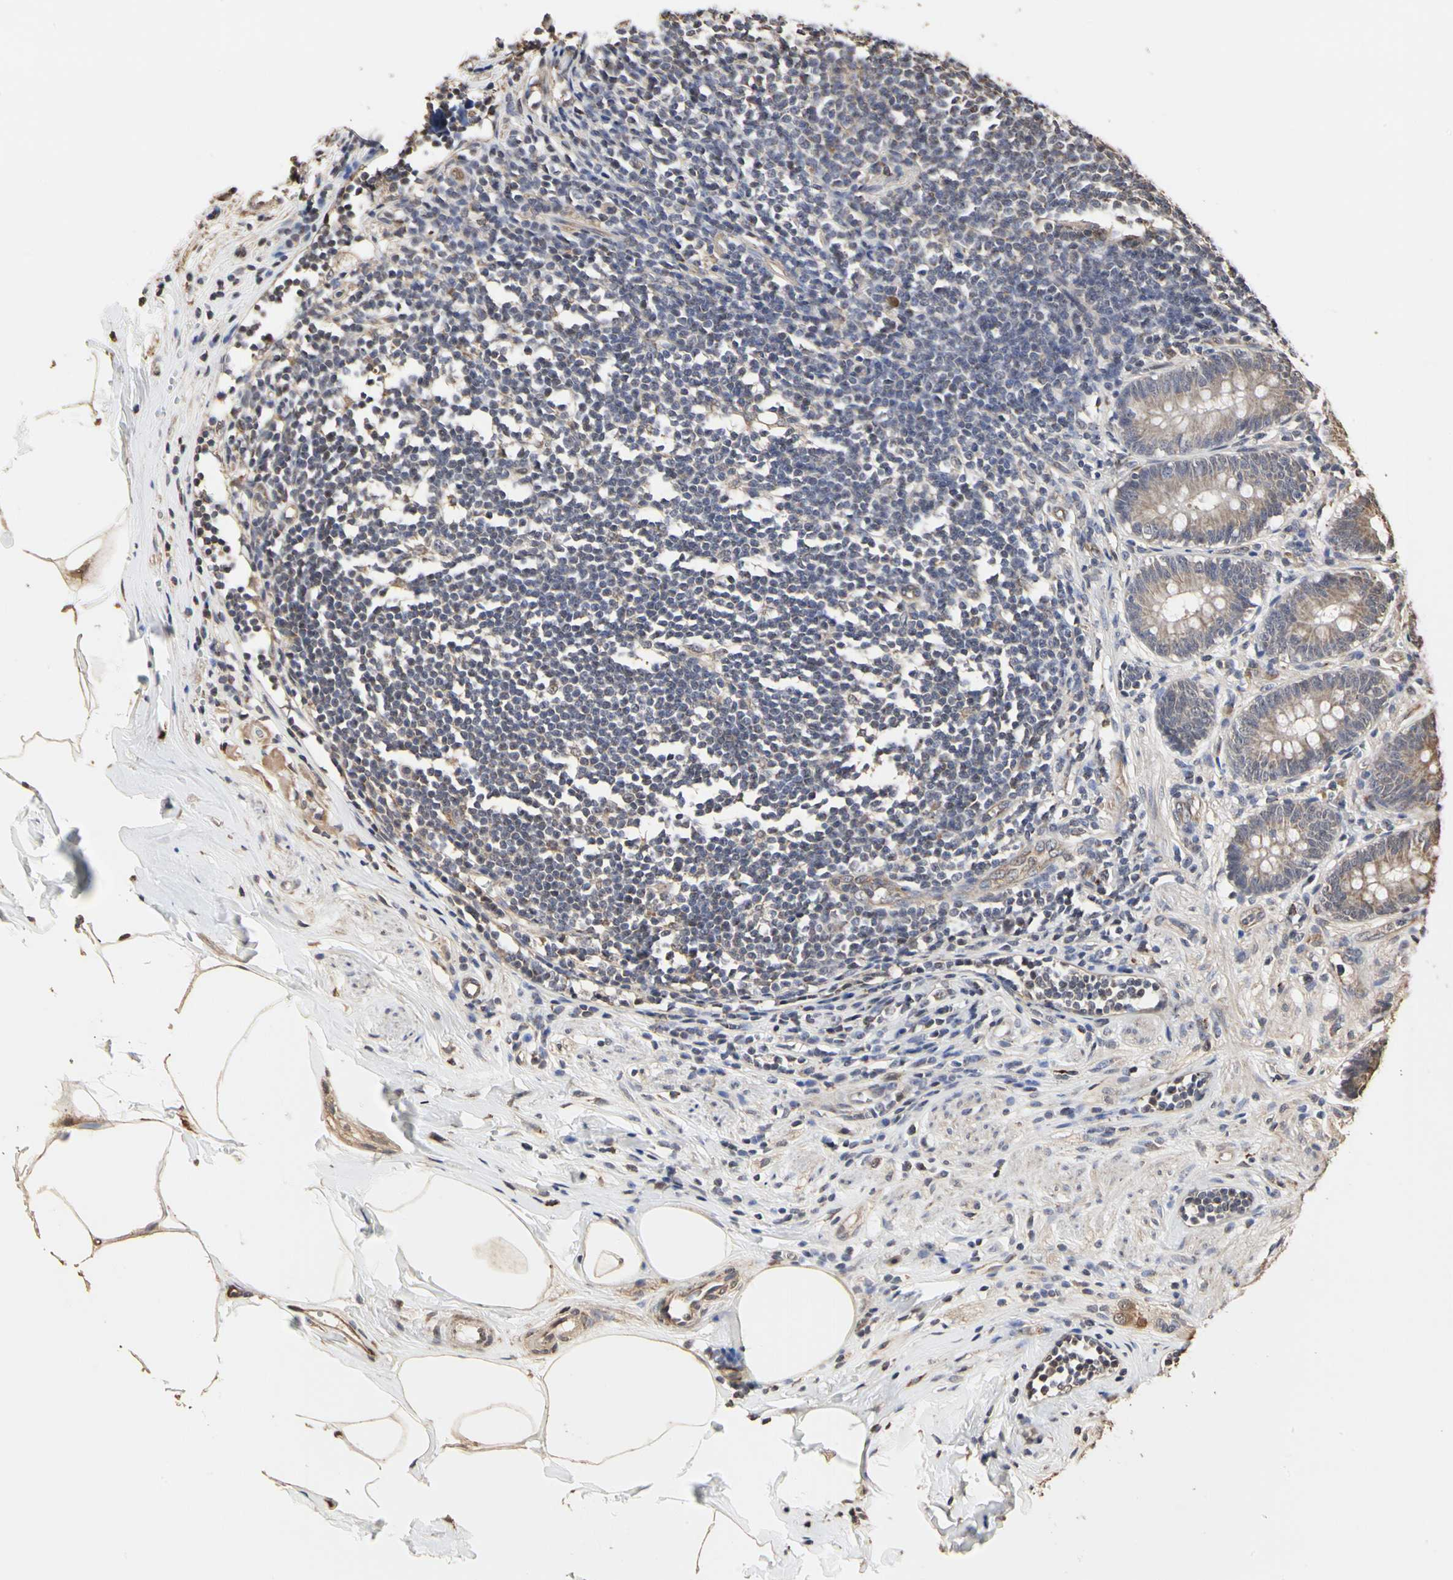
{"staining": {"intensity": "weak", "quantity": ">75%", "location": "cytoplasmic/membranous"}, "tissue": "appendix", "cell_type": "Glandular cells", "image_type": "normal", "snomed": [{"axis": "morphology", "description": "Normal tissue, NOS"}, {"axis": "topography", "description": "Appendix"}], "caption": "Human appendix stained with a brown dye reveals weak cytoplasmic/membranous positive staining in about >75% of glandular cells.", "gene": "TAOK1", "patient": {"sex": "female", "age": 50}}